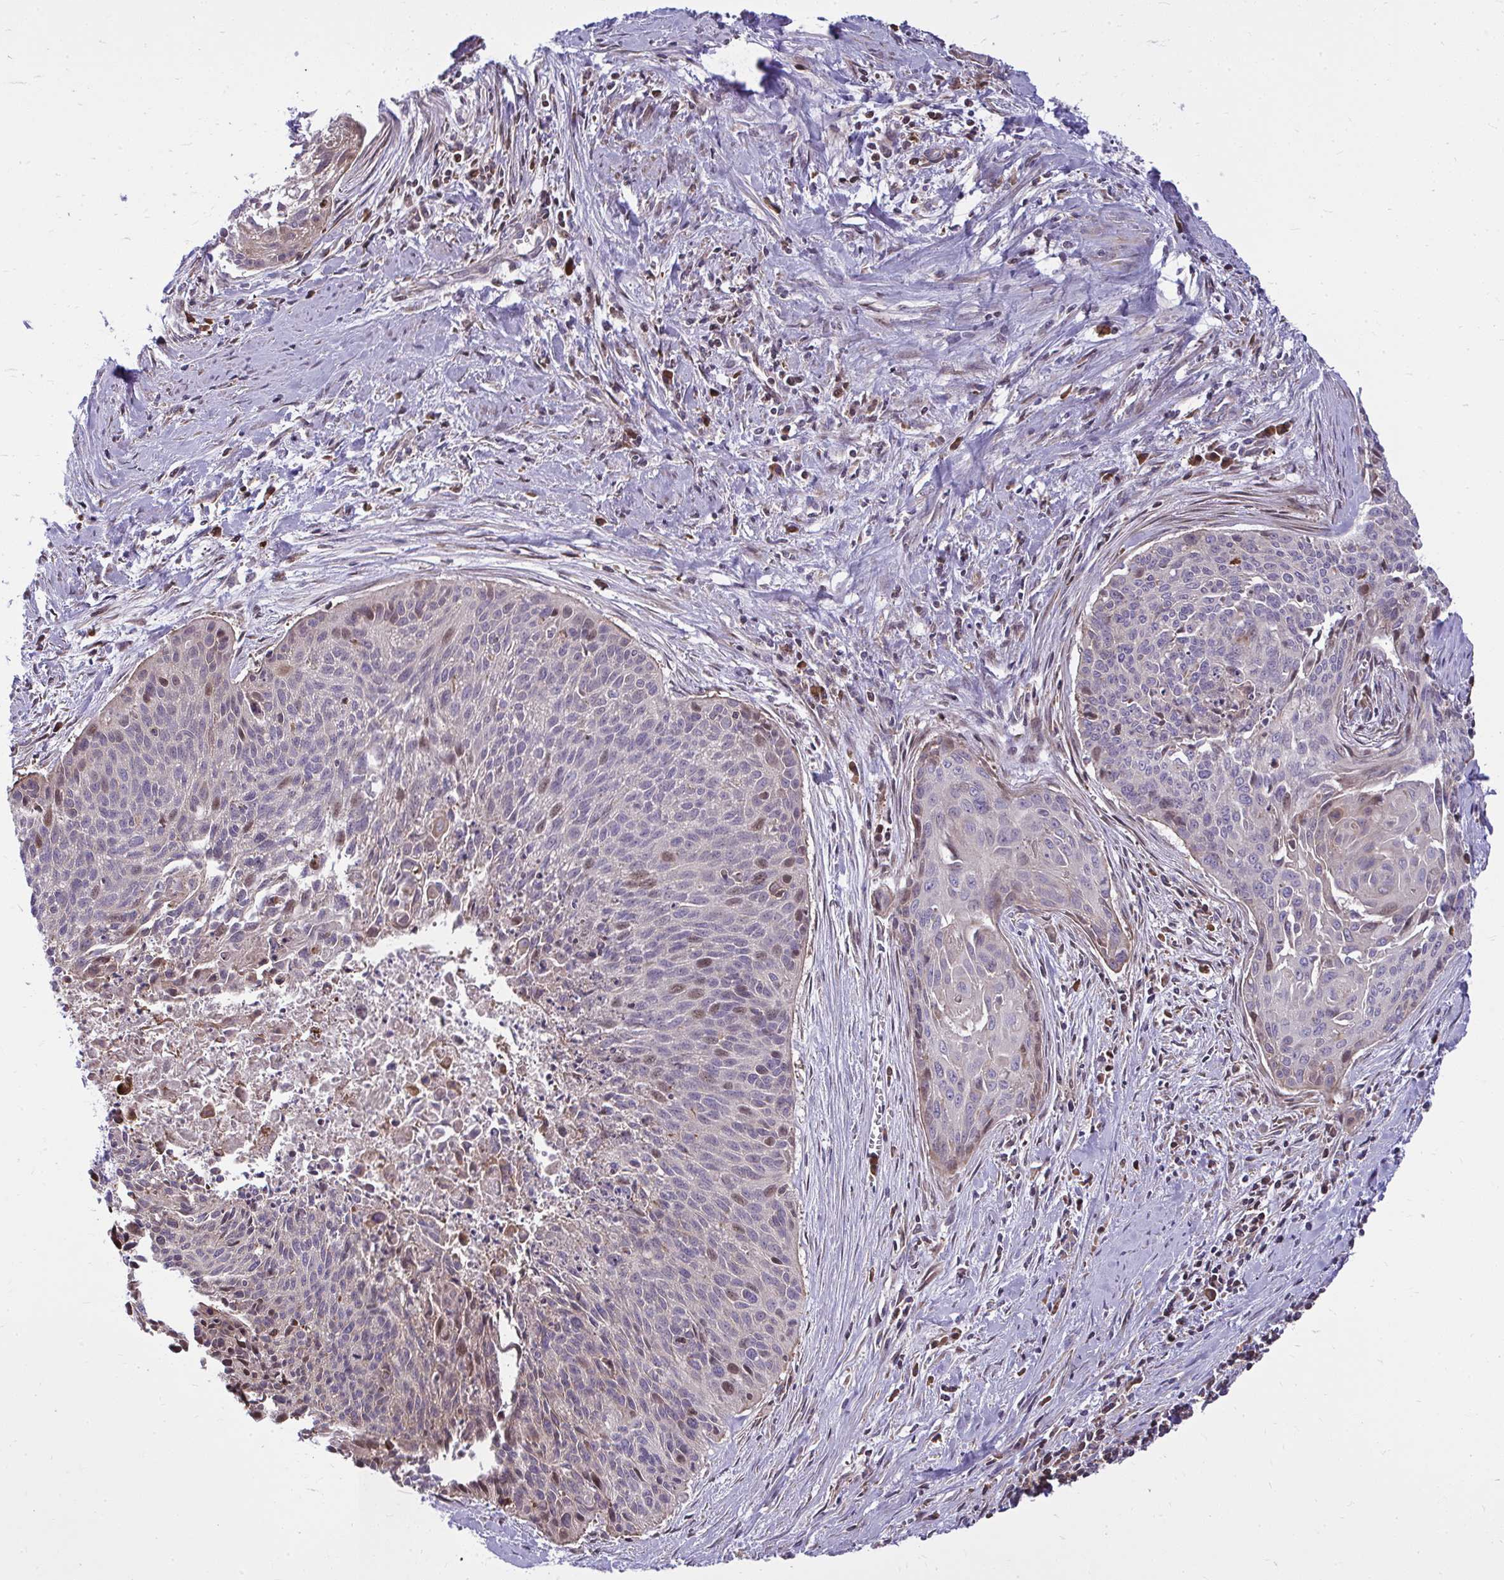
{"staining": {"intensity": "moderate", "quantity": "25%-75%", "location": "cytoplasmic/membranous,nuclear"}, "tissue": "cervical cancer", "cell_type": "Tumor cells", "image_type": "cancer", "snomed": [{"axis": "morphology", "description": "Squamous cell carcinoma, NOS"}, {"axis": "topography", "description": "Cervix"}], "caption": "DAB (3,3'-diaminobenzidine) immunohistochemical staining of human squamous cell carcinoma (cervical) exhibits moderate cytoplasmic/membranous and nuclear protein staining in approximately 25%-75% of tumor cells. (DAB IHC with brightfield microscopy, high magnification).", "gene": "ZSCAN9", "patient": {"sex": "female", "age": 55}}